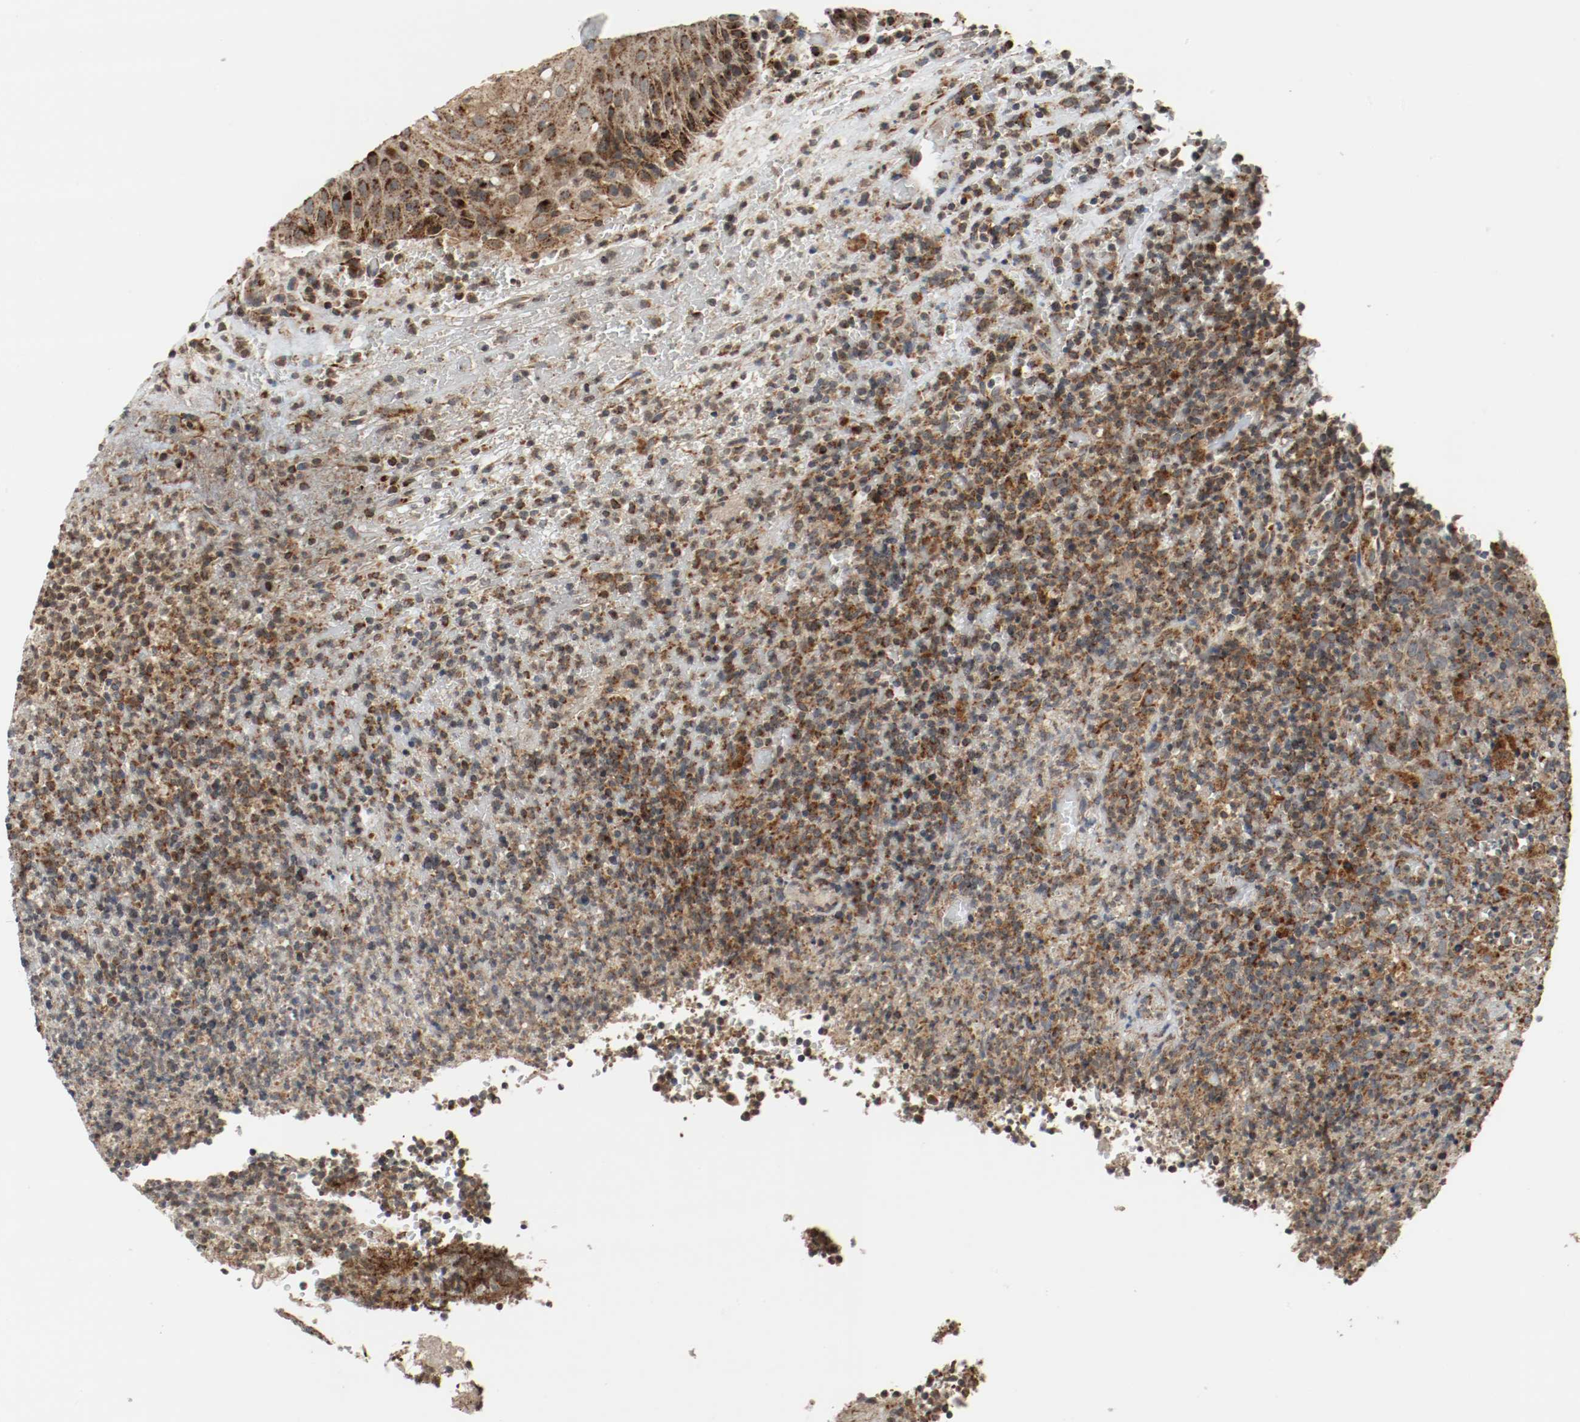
{"staining": {"intensity": "strong", "quantity": ">75%", "location": "cytoplasmic/membranous"}, "tissue": "lymphoma", "cell_type": "Tumor cells", "image_type": "cancer", "snomed": [{"axis": "morphology", "description": "Malignant lymphoma, non-Hodgkin's type, High grade"}, {"axis": "topography", "description": "Tonsil"}], "caption": "Immunohistochemical staining of human lymphoma reveals strong cytoplasmic/membranous protein expression in approximately >75% of tumor cells.", "gene": "LAMP2", "patient": {"sex": "female", "age": 36}}